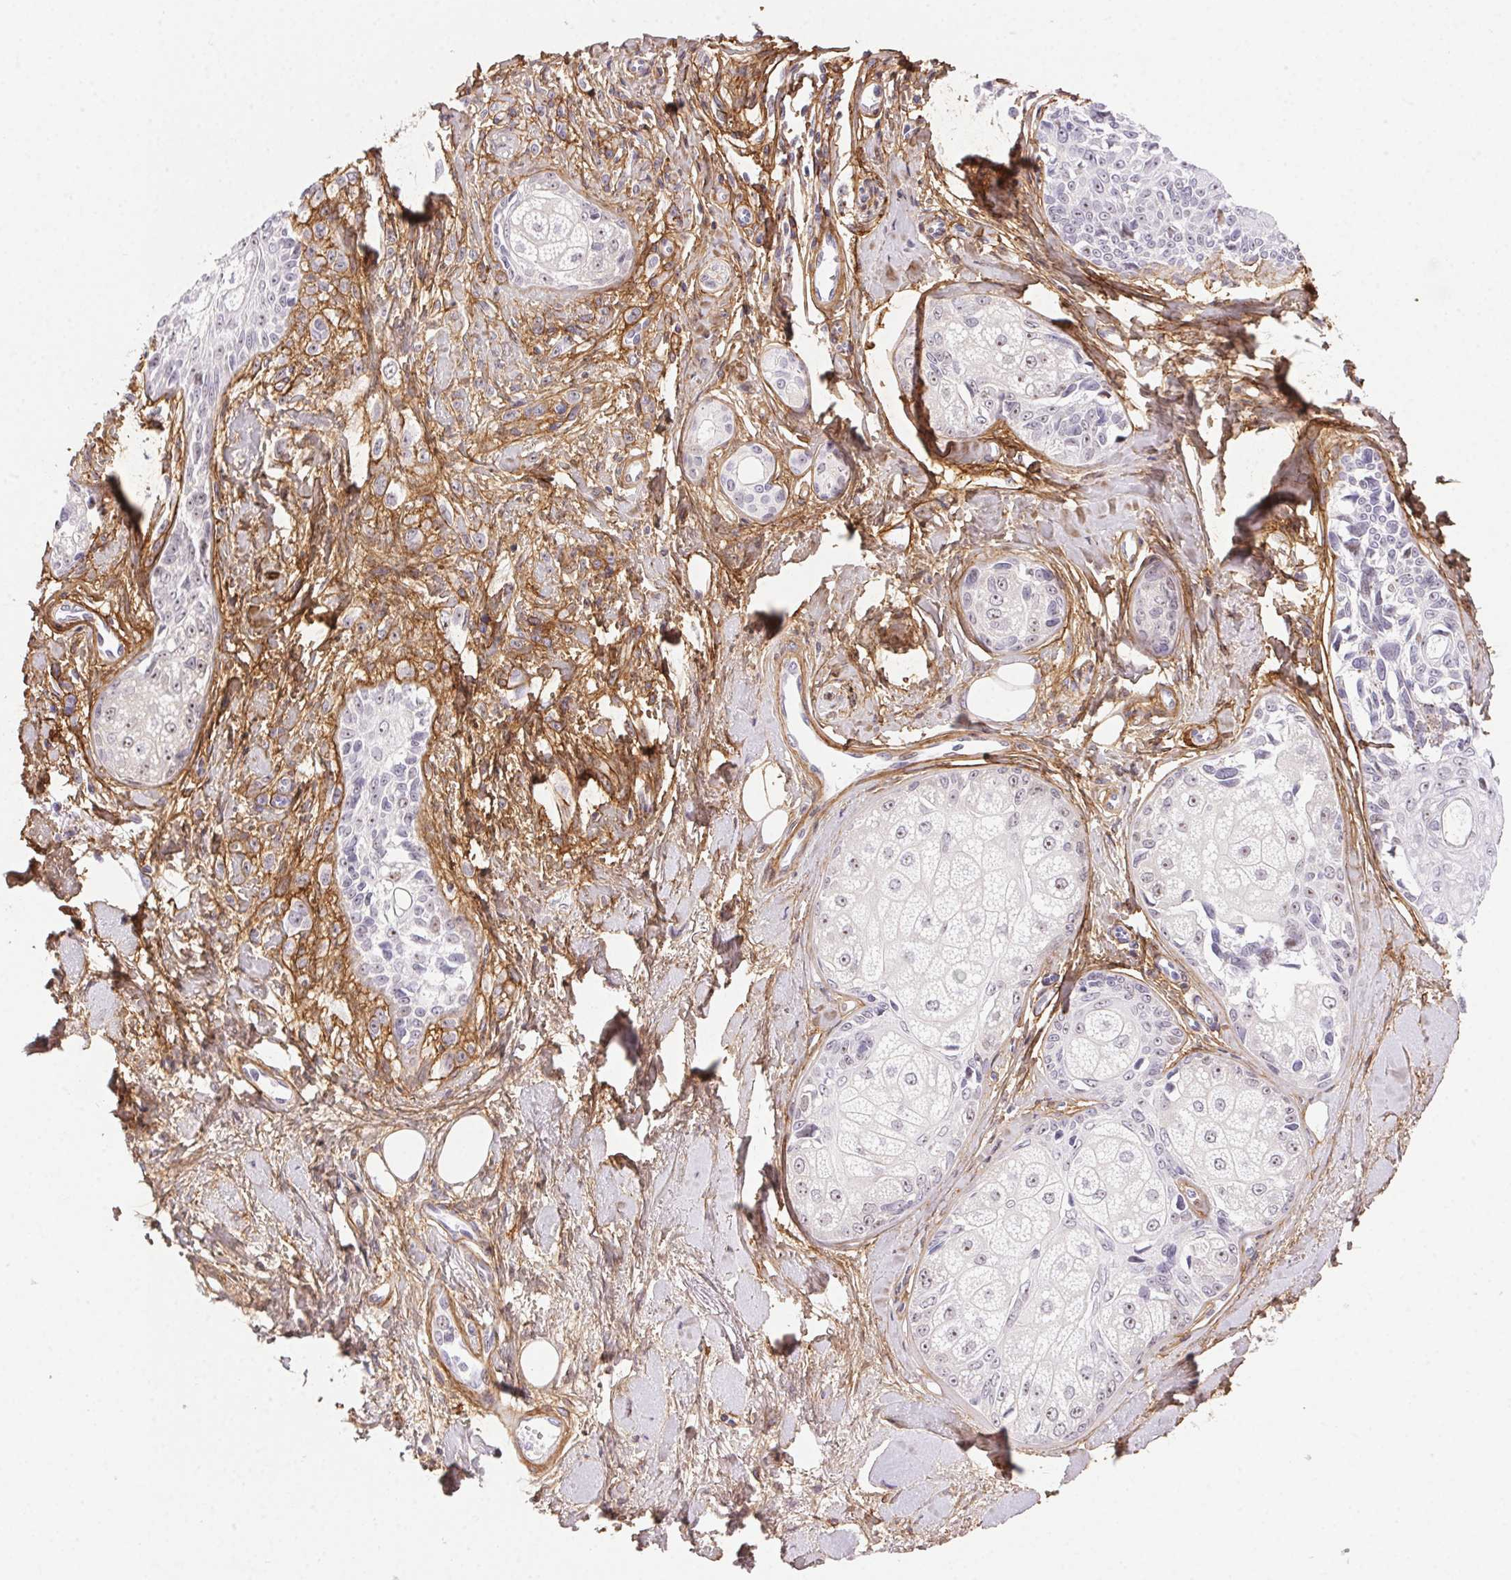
{"staining": {"intensity": "weak", "quantity": "<25%", "location": "nuclear"}, "tissue": "melanoma", "cell_type": "Tumor cells", "image_type": "cancer", "snomed": [{"axis": "morphology", "description": "Malignant melanoma, NOS"}, {"axis": "topography", "description": "Skin"}], "caption": "Immunohistochemistry histopathology image of neoplastic tissue: melanoma stained with DAB displays no significant protein staining in tumor cells. Nuclei are stained in blue.", "gene": "PDZD2", "patient": {"sex": "female", "age": 86}}